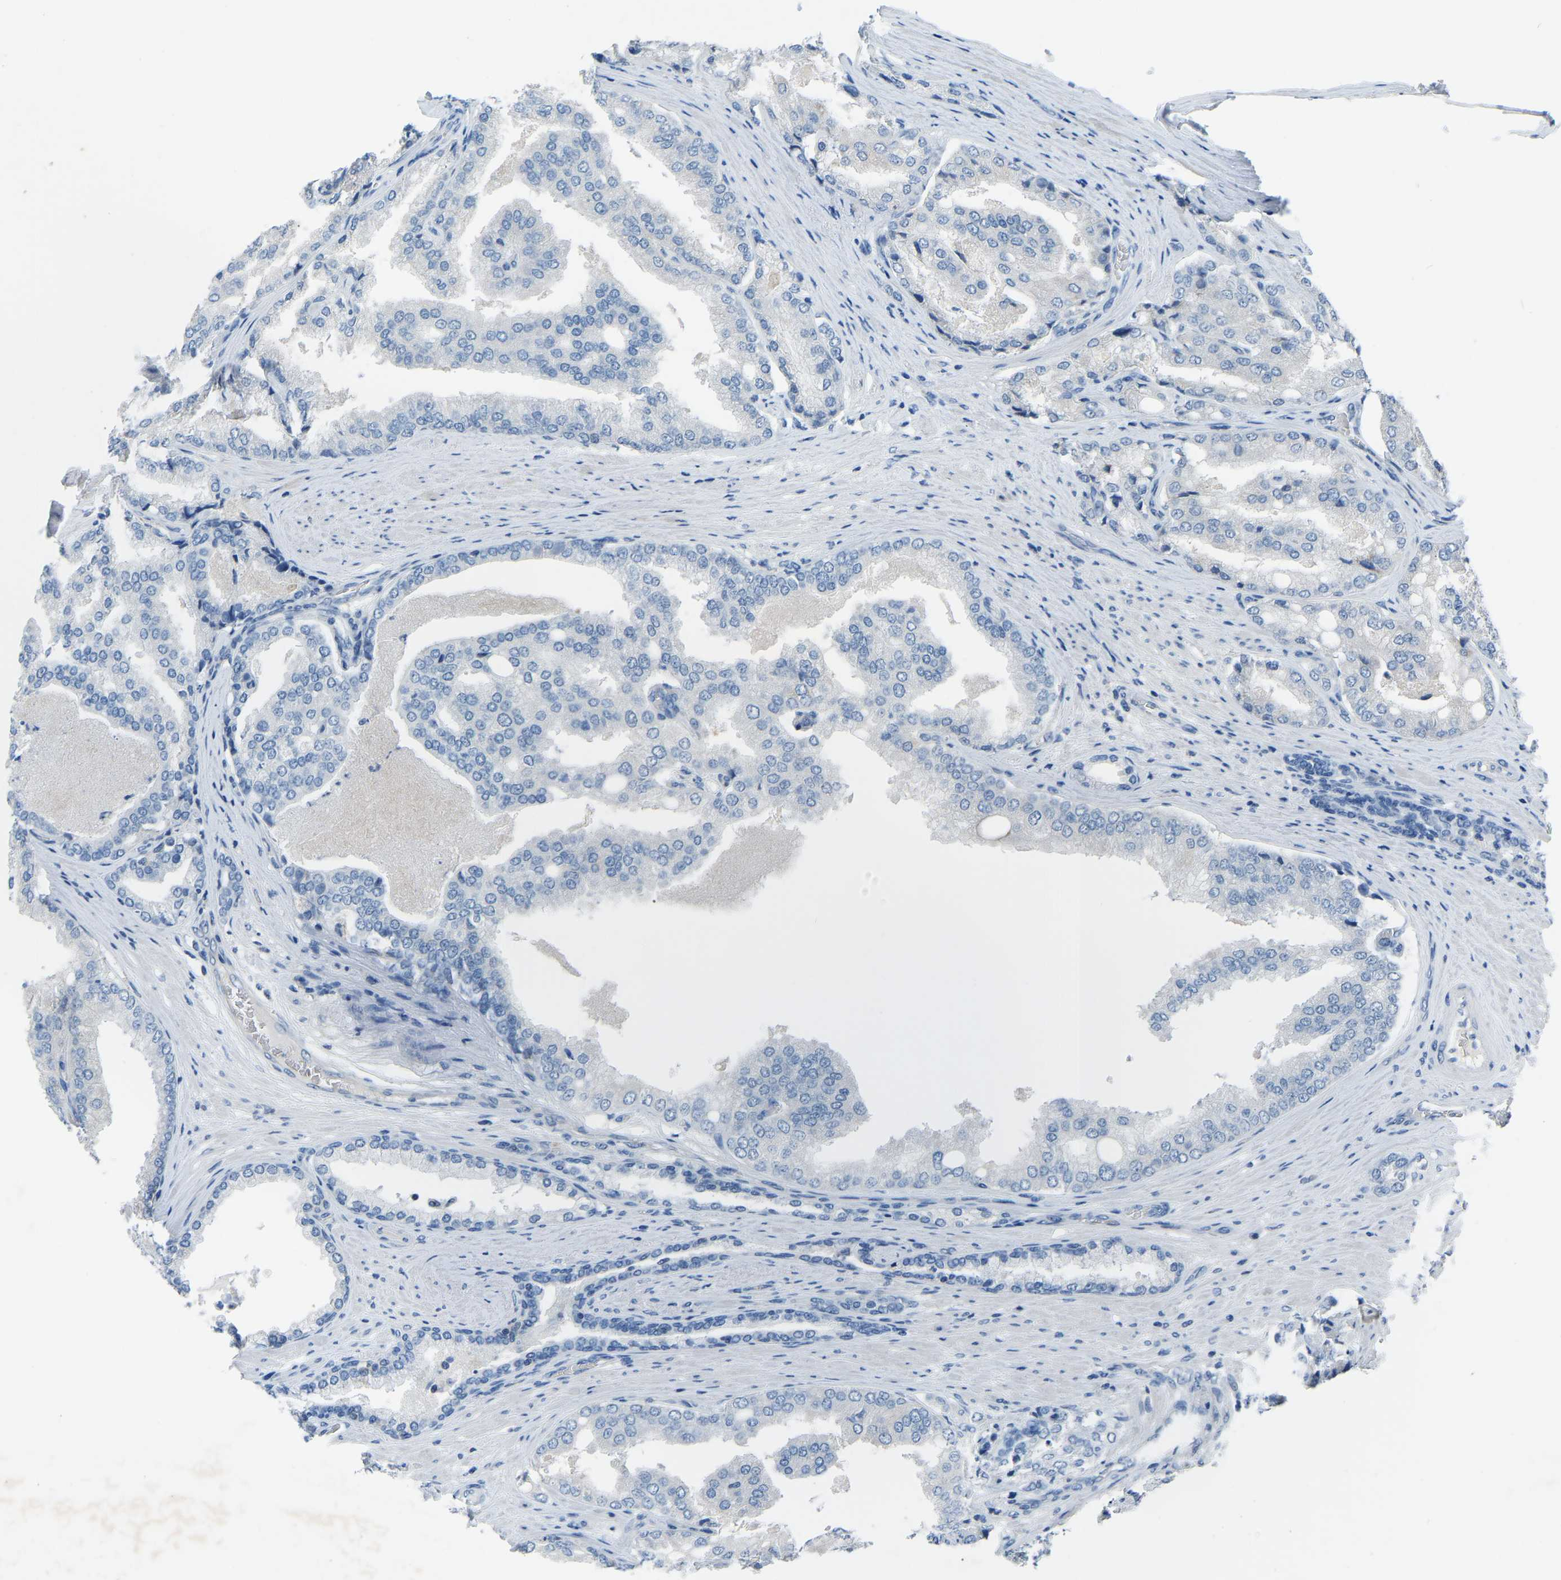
{"staining": {"intensity": "negative", "quantity": "none", "location": "none"}, "tissue": "prostate cancer", "cell_type": "Tumor cells", "image_type": "cancer", "snomed": [{"axis": "morphology", "description": "Adenocarcinoma, High grade"}, {"axis": "topography", "description": "Prostate"}], "caption": "Tumor cells are negative for protein expression in human adenocarcinoma (high-grade) (prostate).", "gene": "XIRP1", "patient": {"sex": "male", "age": 50}}